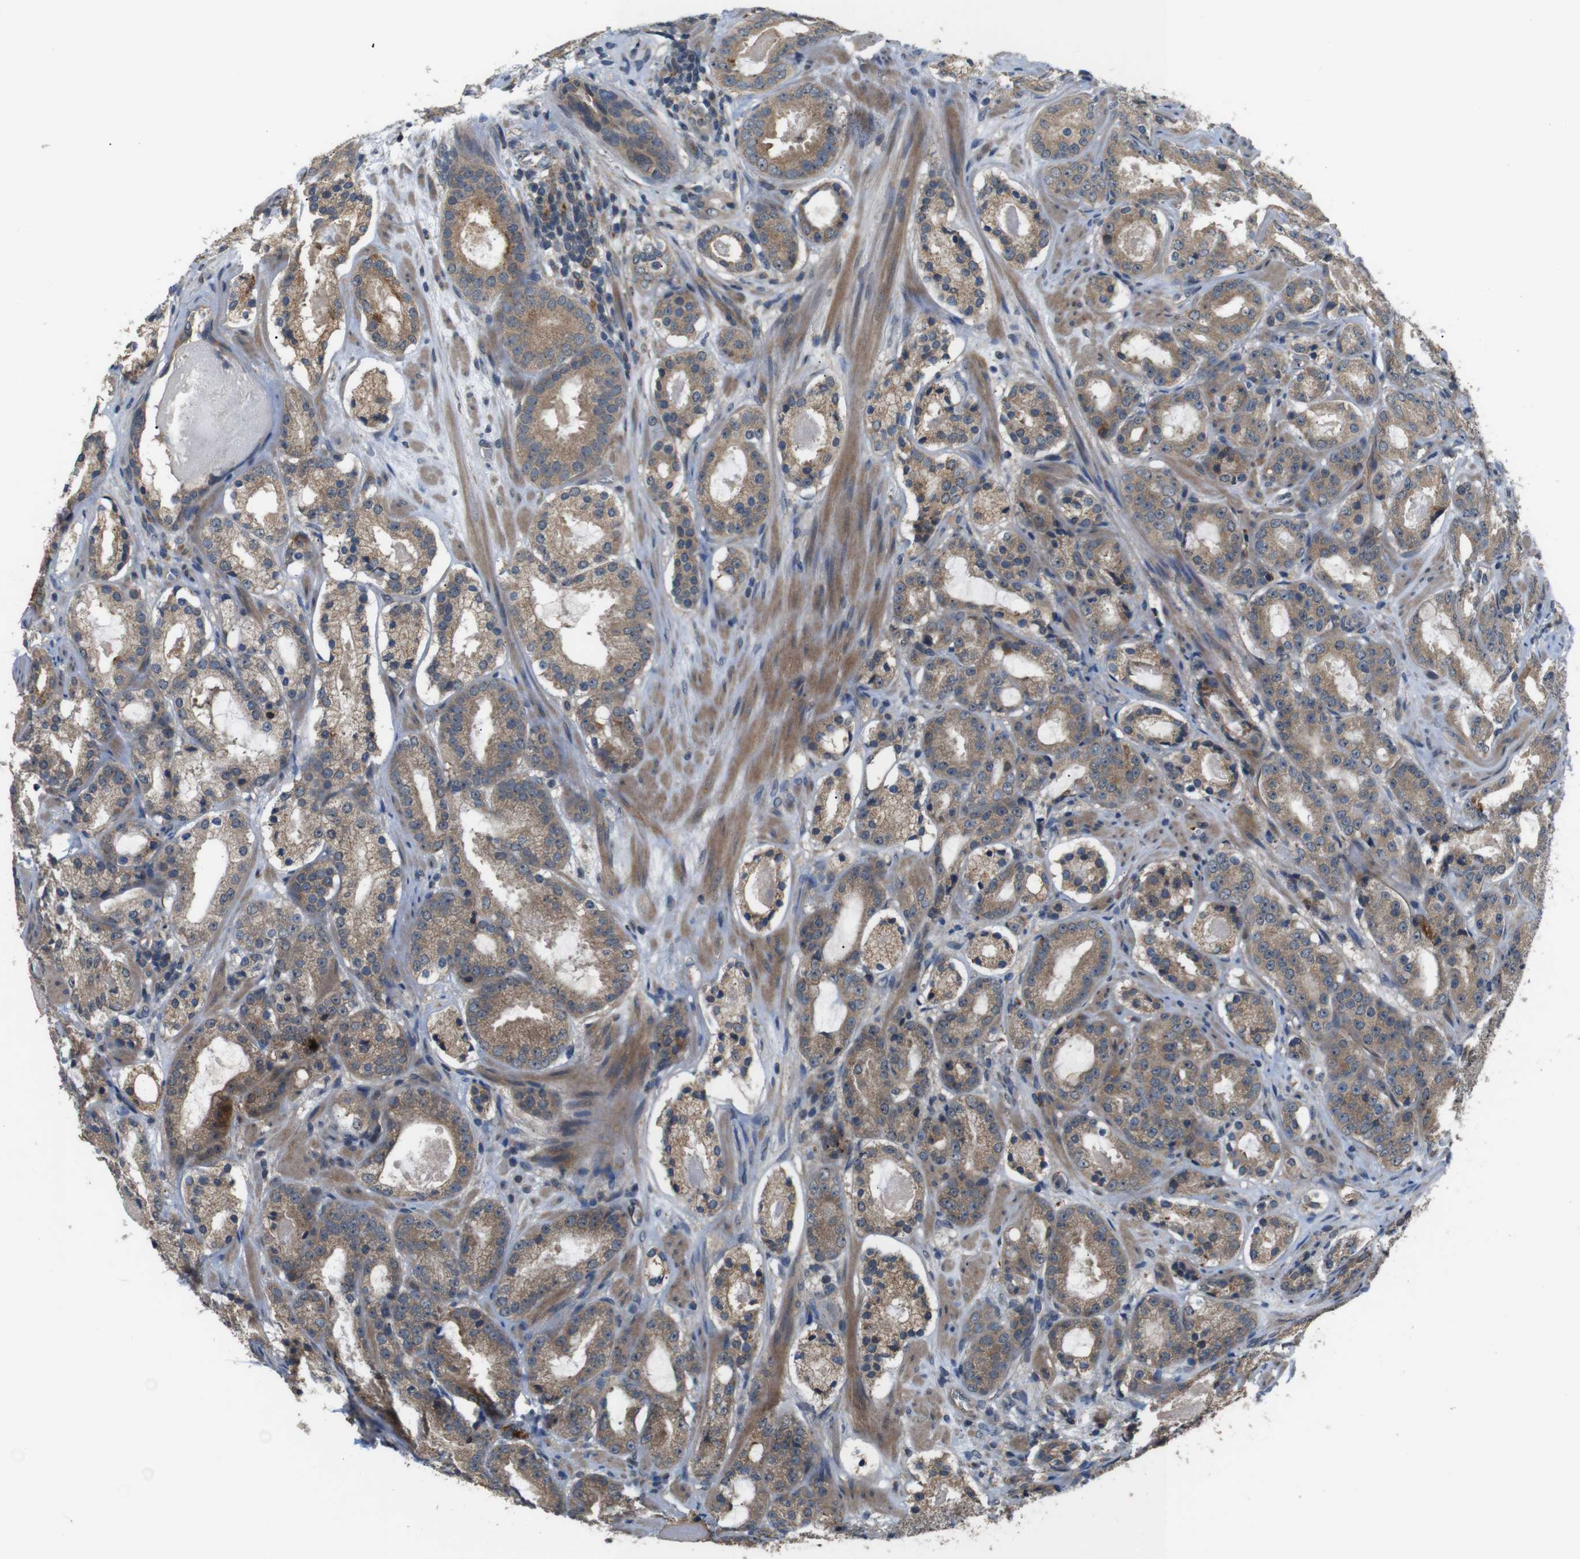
{"staining": {"intensity": "moderate", "quantity": ">75%", "location": "cytoplasmic/membranous"}, "tissue": "prostate cancer", "cell_type": "Tumor cells", "image_type": "cancer", "snomed": [{"axis": "morphology", "description": "Adenocarcinoma, Low grade"}, {"axis": "topography", "description": "Prostate"}], "caption": "Adenocarcinoma (low-grade) (prostate) was stained to show a protein in brown. There is medium levels of moderate cytoplasmic/membranous positivity in approximately >75% of tumor cells. (DAB (3,3'-diaminobenzidine) = brown stain, brightfield microscopy at high magnification).", "gene": "EPHB2", "patient": {"sex": "male", "age": 69}}